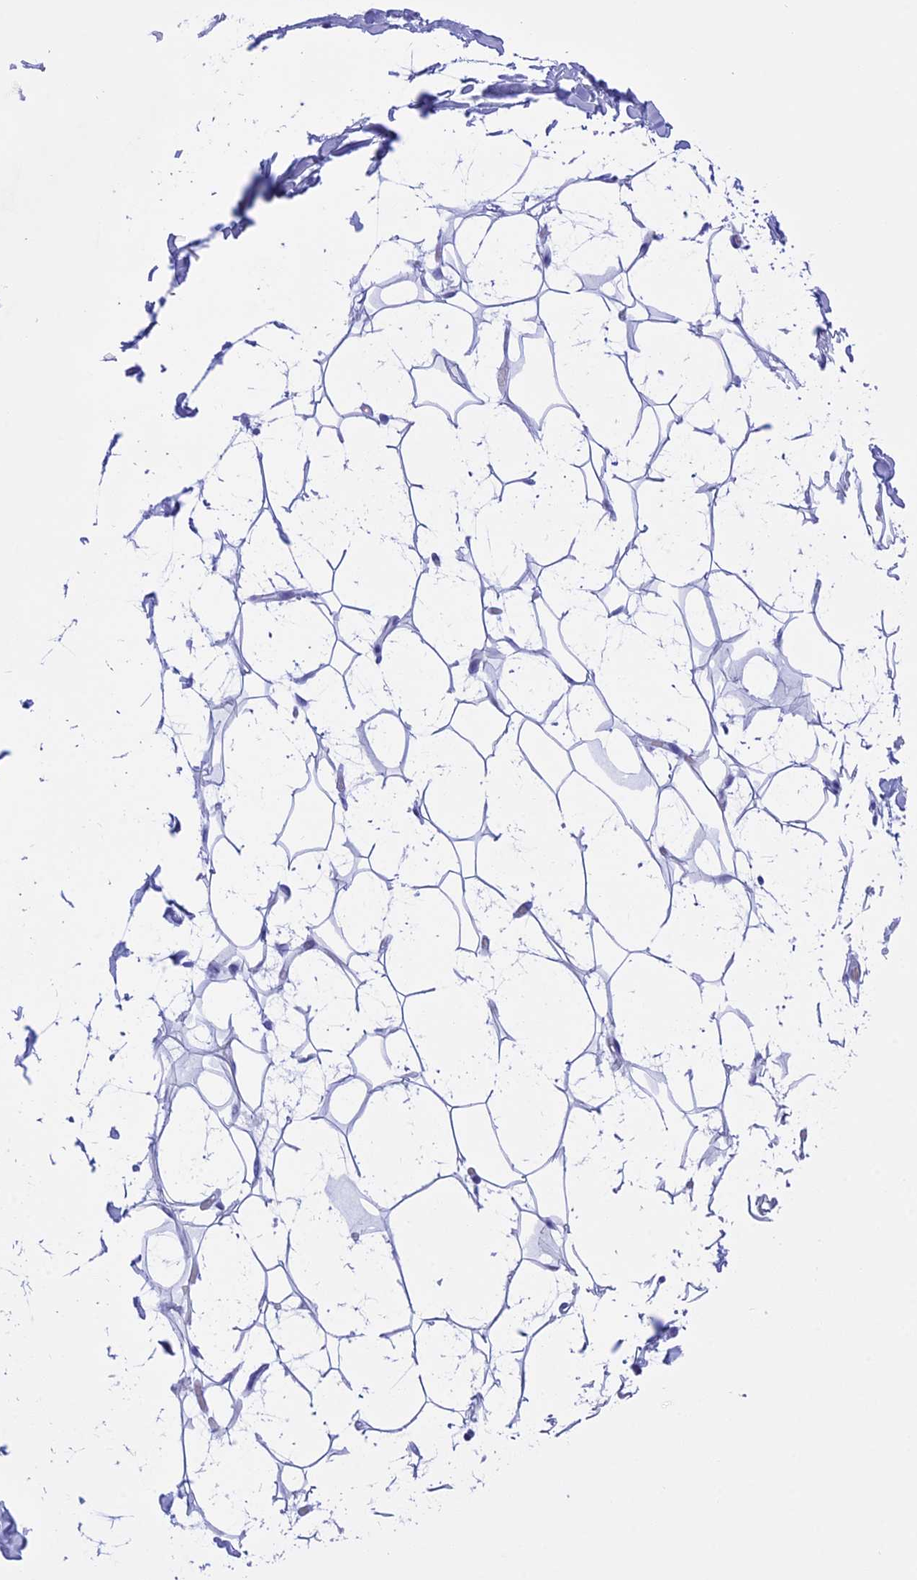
{"staining": {"intensity": "negative", "quantity": "none", "location": "none"}, "tissue": "adipose tissue", "cell_type": "Adipocytes", "image_type": "normal", "snomed": [{"axis": "morphology", "description": "Normal tissue, NOS"}, {"axis": "topography", "description": "Breast"}], "caption": "This histopathology image is of unremarkable adipose tissue stained with IHC to label a protein in brown with the nuclei are counter-stained blue. There is no staining in adipocytes.", "gene": "BRI3", "patient": {"sex": "female", "age": 26}}